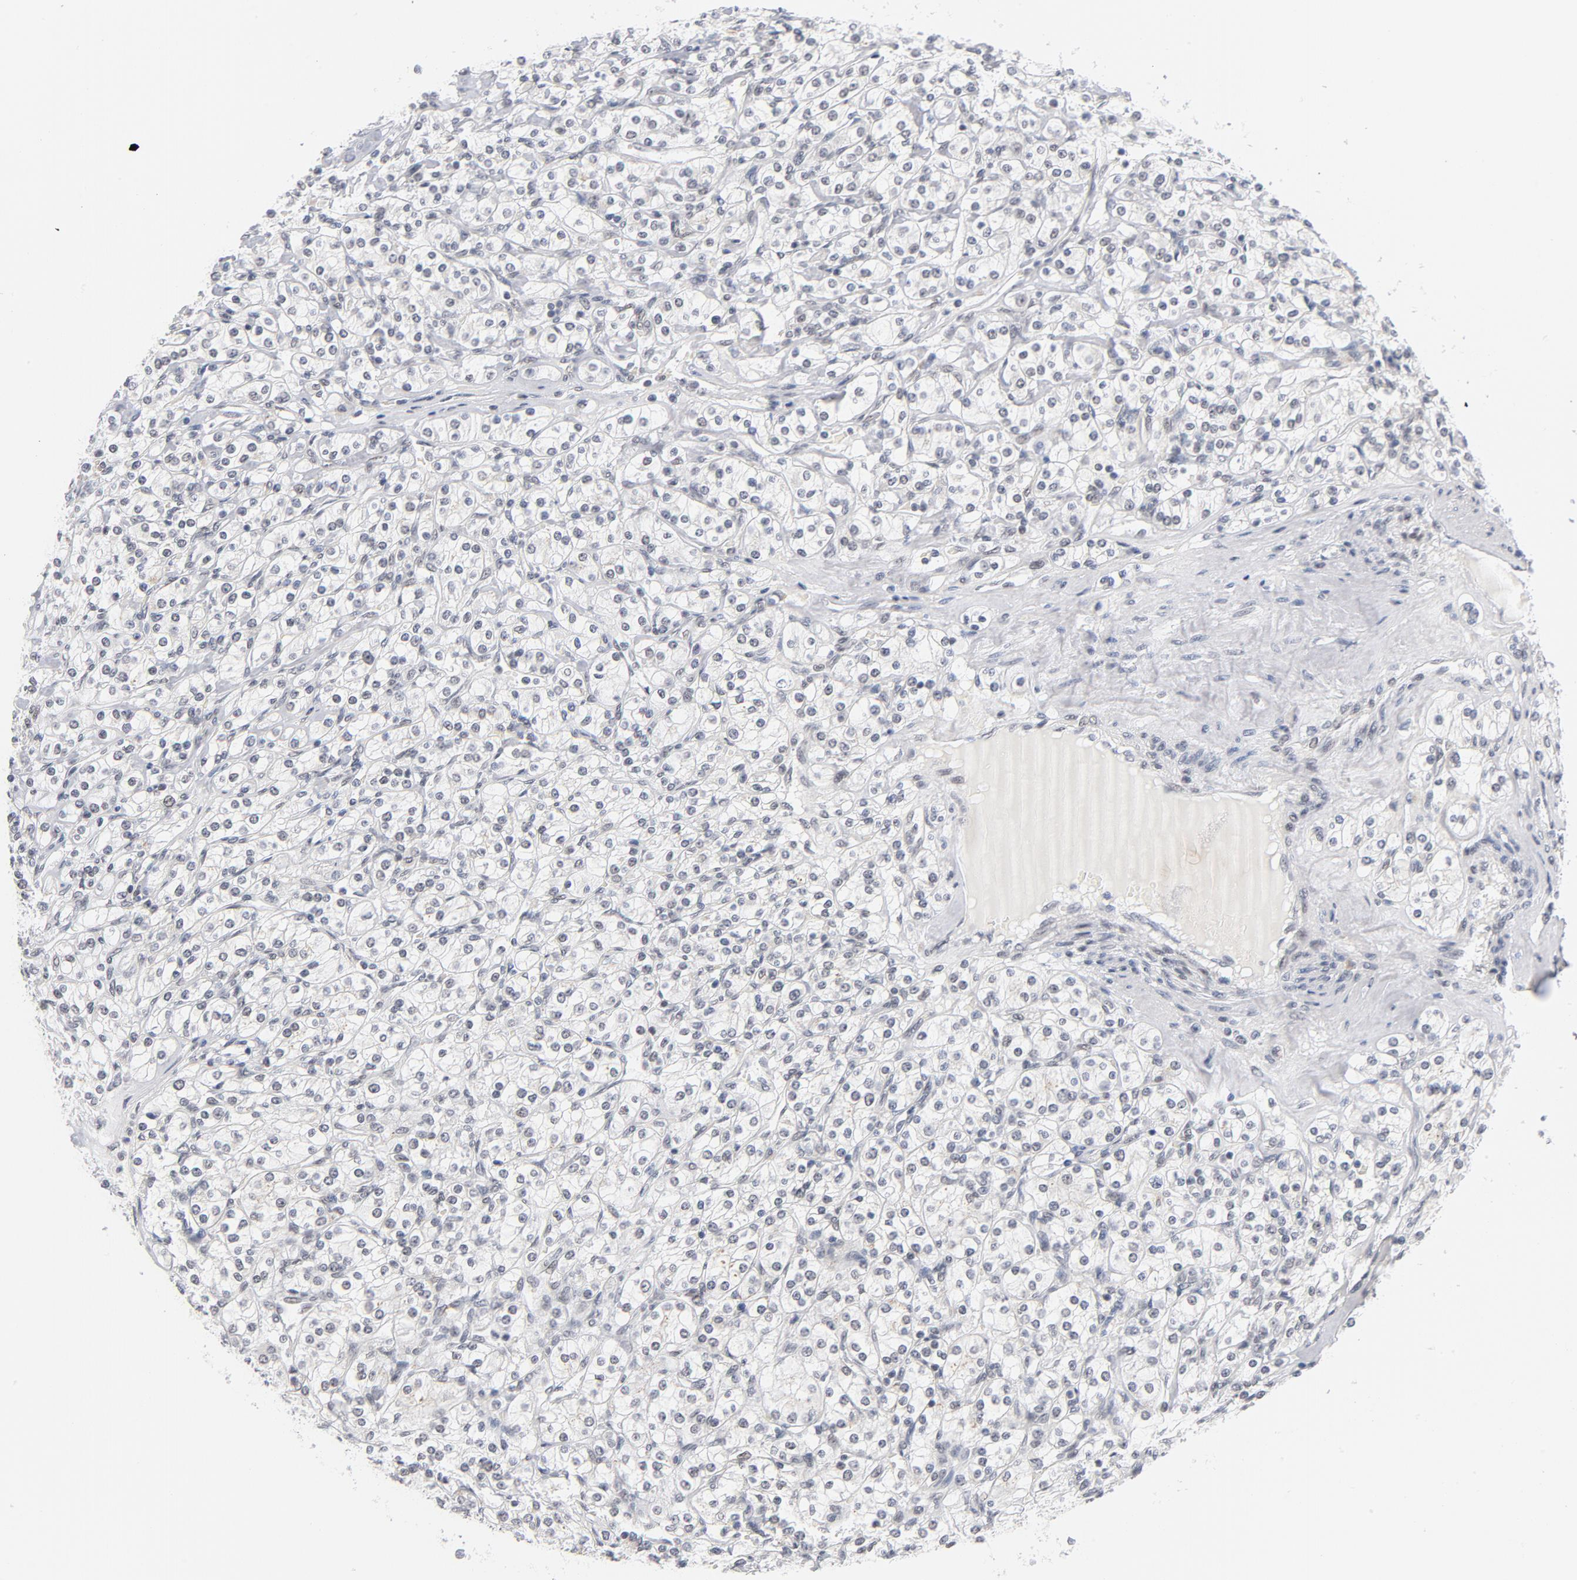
{"staining": {"intensity": "negative", "quantity": "none", "location": "none"}, "tissue": "renal cancer", "cell_type": "Tumor cells", "image_type": "cancer", "snomed": [{"axis": "morphology", "description": "Adenocarcinoma, NOS"}, {"axis": "topography", "description": "Kidney"}], "caption": "Histopathology image shows no significant protein staining in tumor cells of renal cancer (adenocarcinoma).", "gene": "BAP1", "patient": {"sex": "male", "age": 77}}